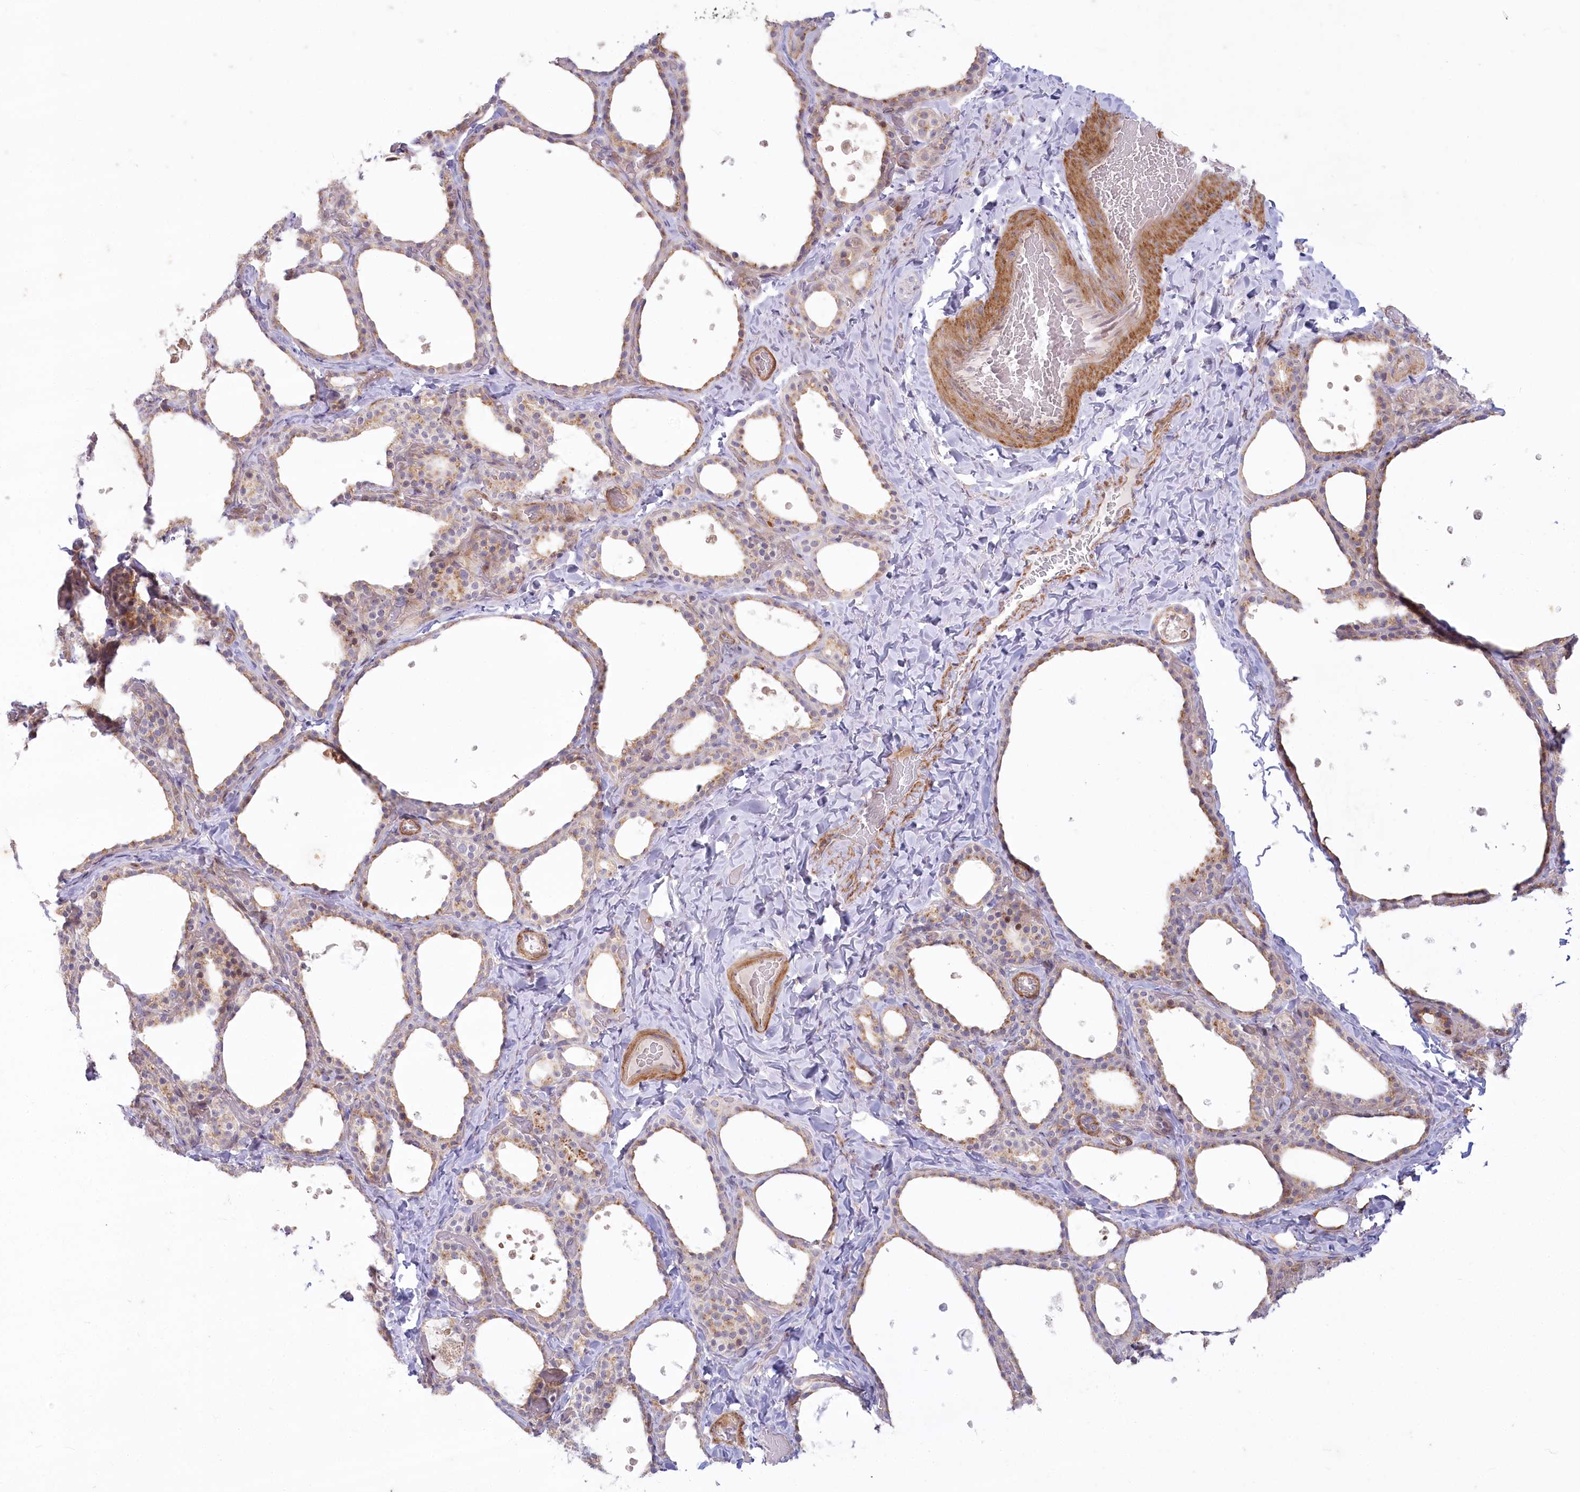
{"staining": {"intensity": "moderate", "quantity": "25%-75%", "location": "cytoplasmic/membranous"}, "tissue": "thyroid gland", "cell_type": "Glandular cells", "image_type": "normal", "snomed": [{"axis": "morphology", "description": "Normal tissue, NOS"}, {"axis": "topography", "description": "Thyroid gland"}], "caption": "Immunohistochemistry (DAB (3,3'-diaminobenzidine)) staining of normal thyroid gland reveals moderate cytoplasmic/membranous protein staining in about 25%-75% of glandular cells. The protein of interest is shown in brown color, while the nuclei are stained blue.", "gene": "MTG1", "patient": {"sex": "female", "age": 44}}